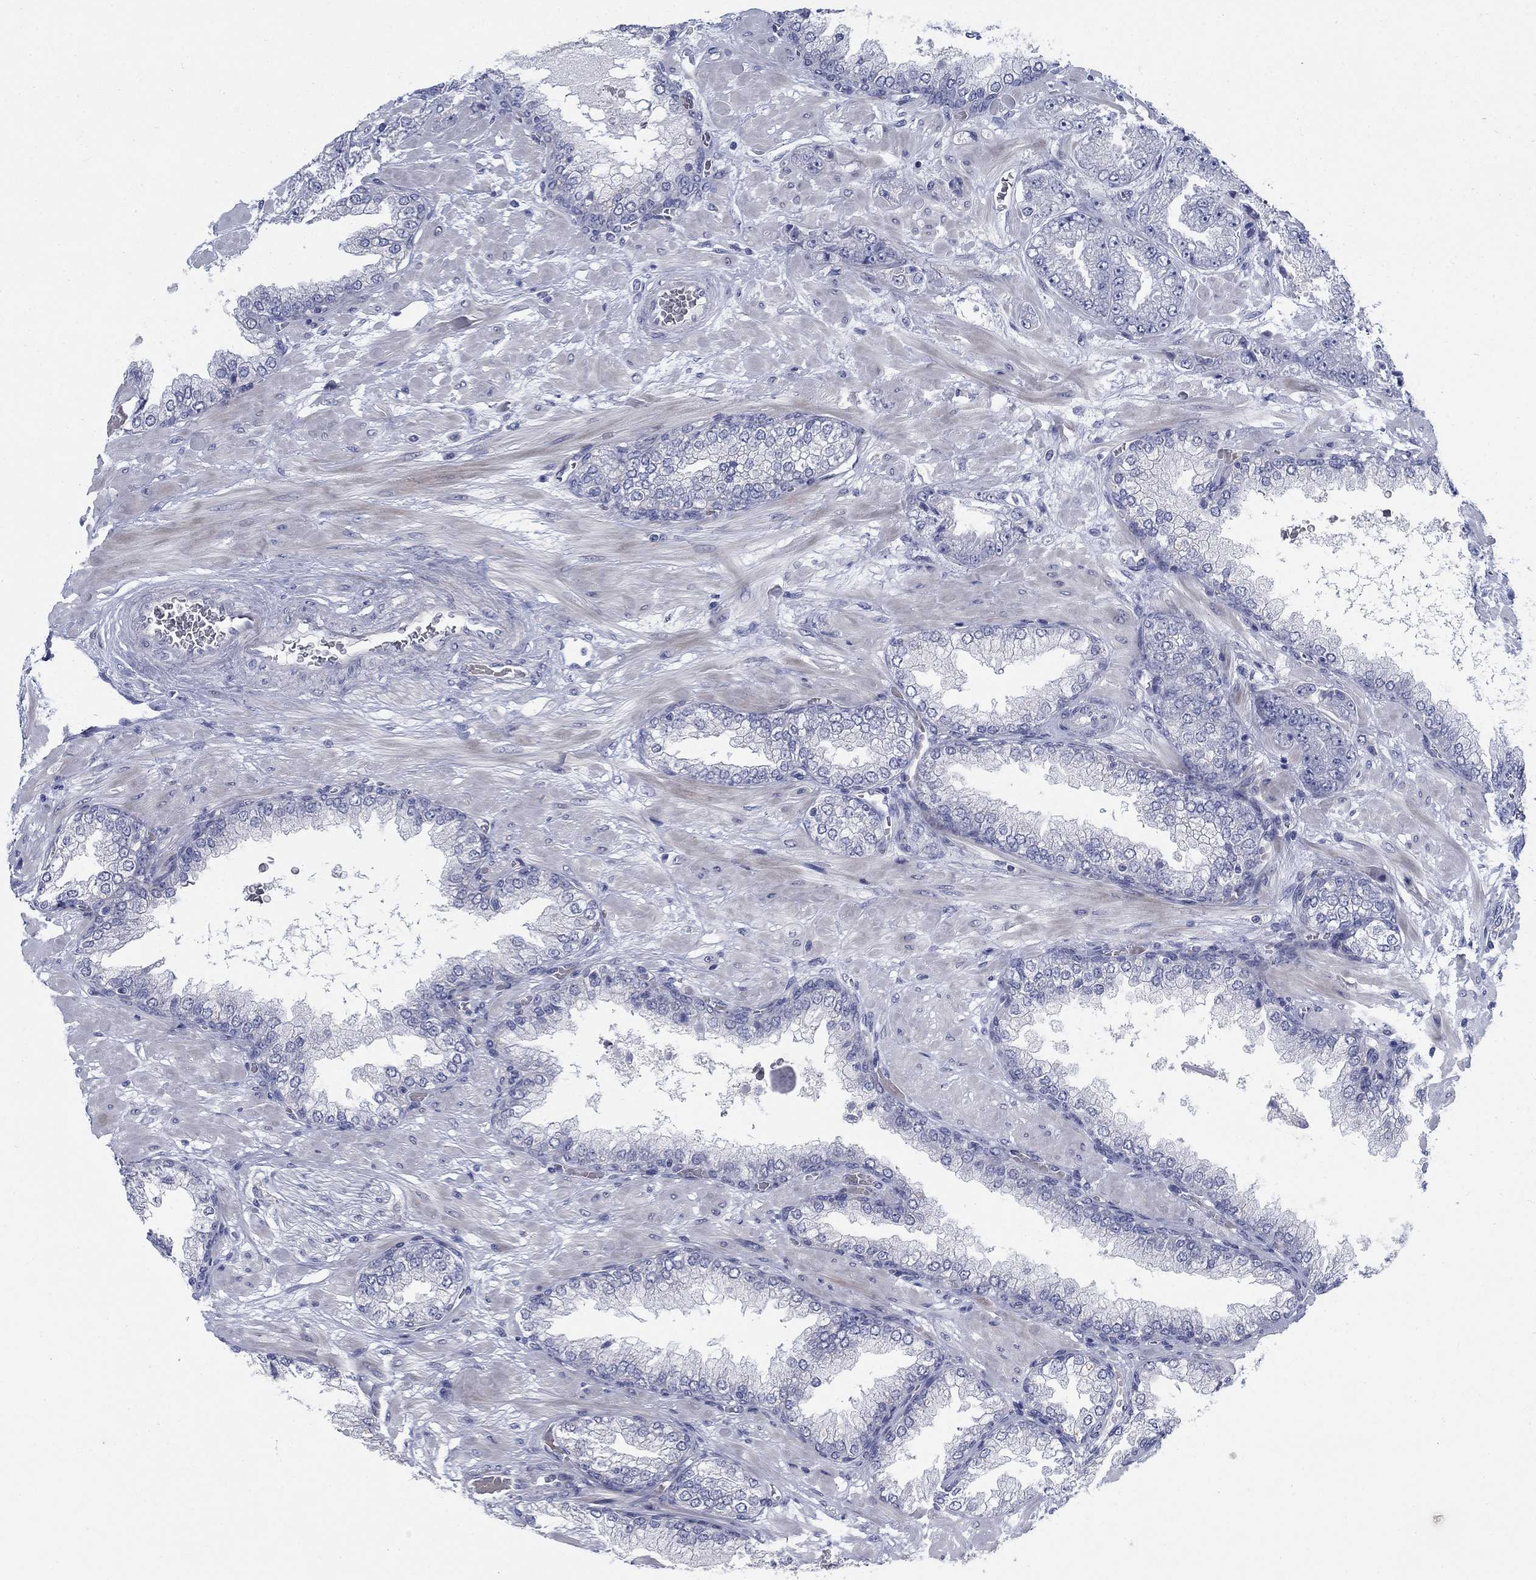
{"staining": {"intensity": "negative", "quantity": "none", "location": "none"}, "tissue": "prostate cancer", "cell_type": "Tumor cells", "image_type": "cancer", "snomed": [{"axis": "morphology", "description": "Adenocarcinoma, Low grade"}, {"axis": "topography", "description": "Prostate"}], "caption": "The IHC micrograph has no significant expression in tumor cells of adenocarcinoma (low-grade) (prostate) tissue.", "gene": "DNER", "patient": {"sex": "male", "age": 57}}